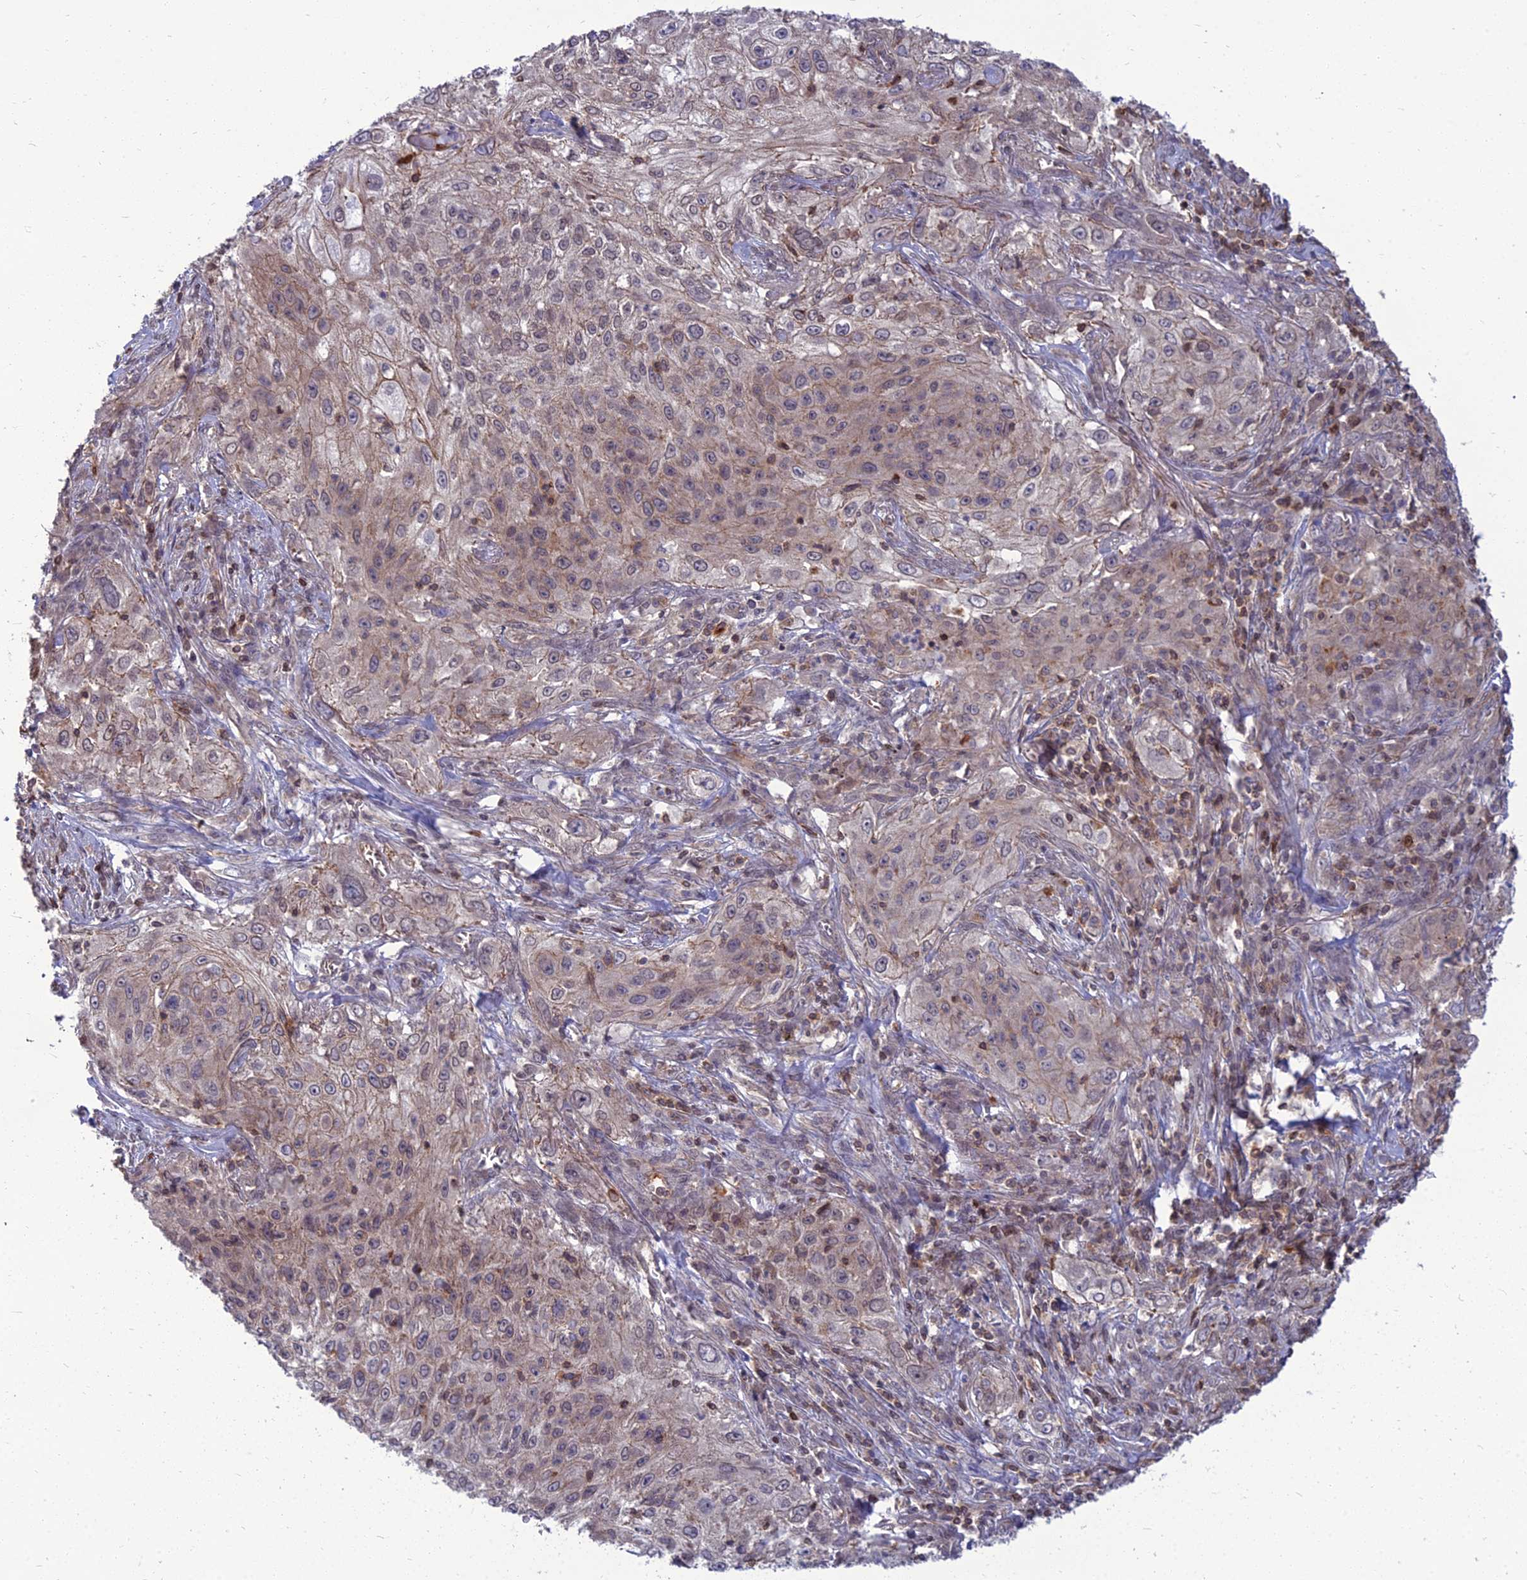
{"staining": {"intensity": "weak", "quantity": "25%-75%", "location": "cytoplasmic/membranous"}, "tissue": "lung cancer", "cell_type": "Tumor cells", "image_type": "cancer", "snomed": [{"axis": "morphology", "description": "Squamous cell carcinoma, NOS"}, {"axis": "topography", "description": "Lung"}], "caption": "Protein expression analysis of human lung squamous cell carcinoma reveals weak cytoplasmic/membranous positivity in about 25%-75% of tumor cells.", "gene": "OPA3", "patient": {"sex": "female", "age": 69}}